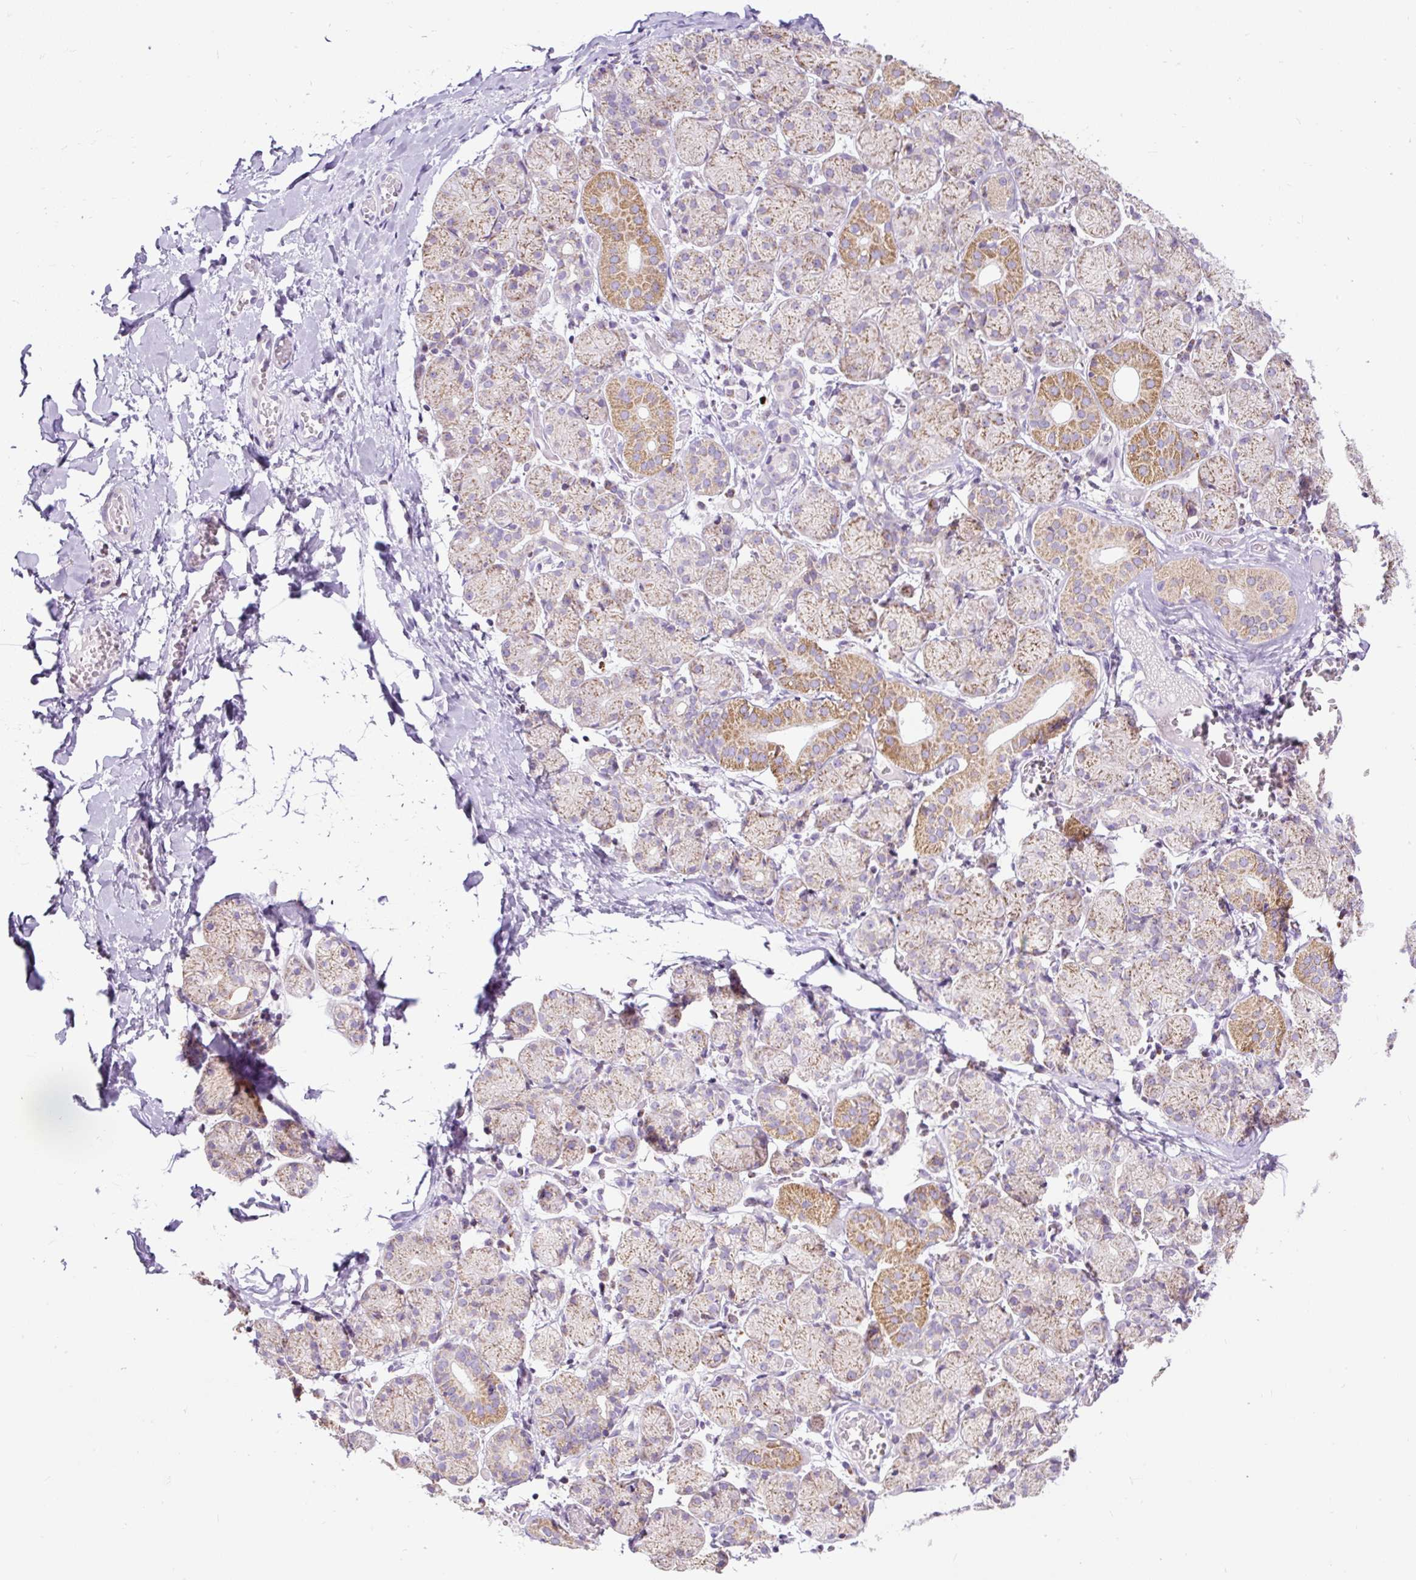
{"staining": {"intensity": "moderate", "quantity": "25%-75%", "location": "cytoplasmic/membranous"}, "tissue": "salivary gland", "cell_type": "Glandular cells", "image_type": "normal", "snomed": [{"axis": "morphology", "description": "Normal tissue, NOS"}, {"axis": "topography", "description": "Salivary gland"}], "caption": "This image reveals IHC staining of normal human salivary gland, with medium moderate cytoplasmic/membranous positivity in about 25%-75% of glandular cells.", "gene": "FMC1", "patient": {"sex": "female", "age": 24}}